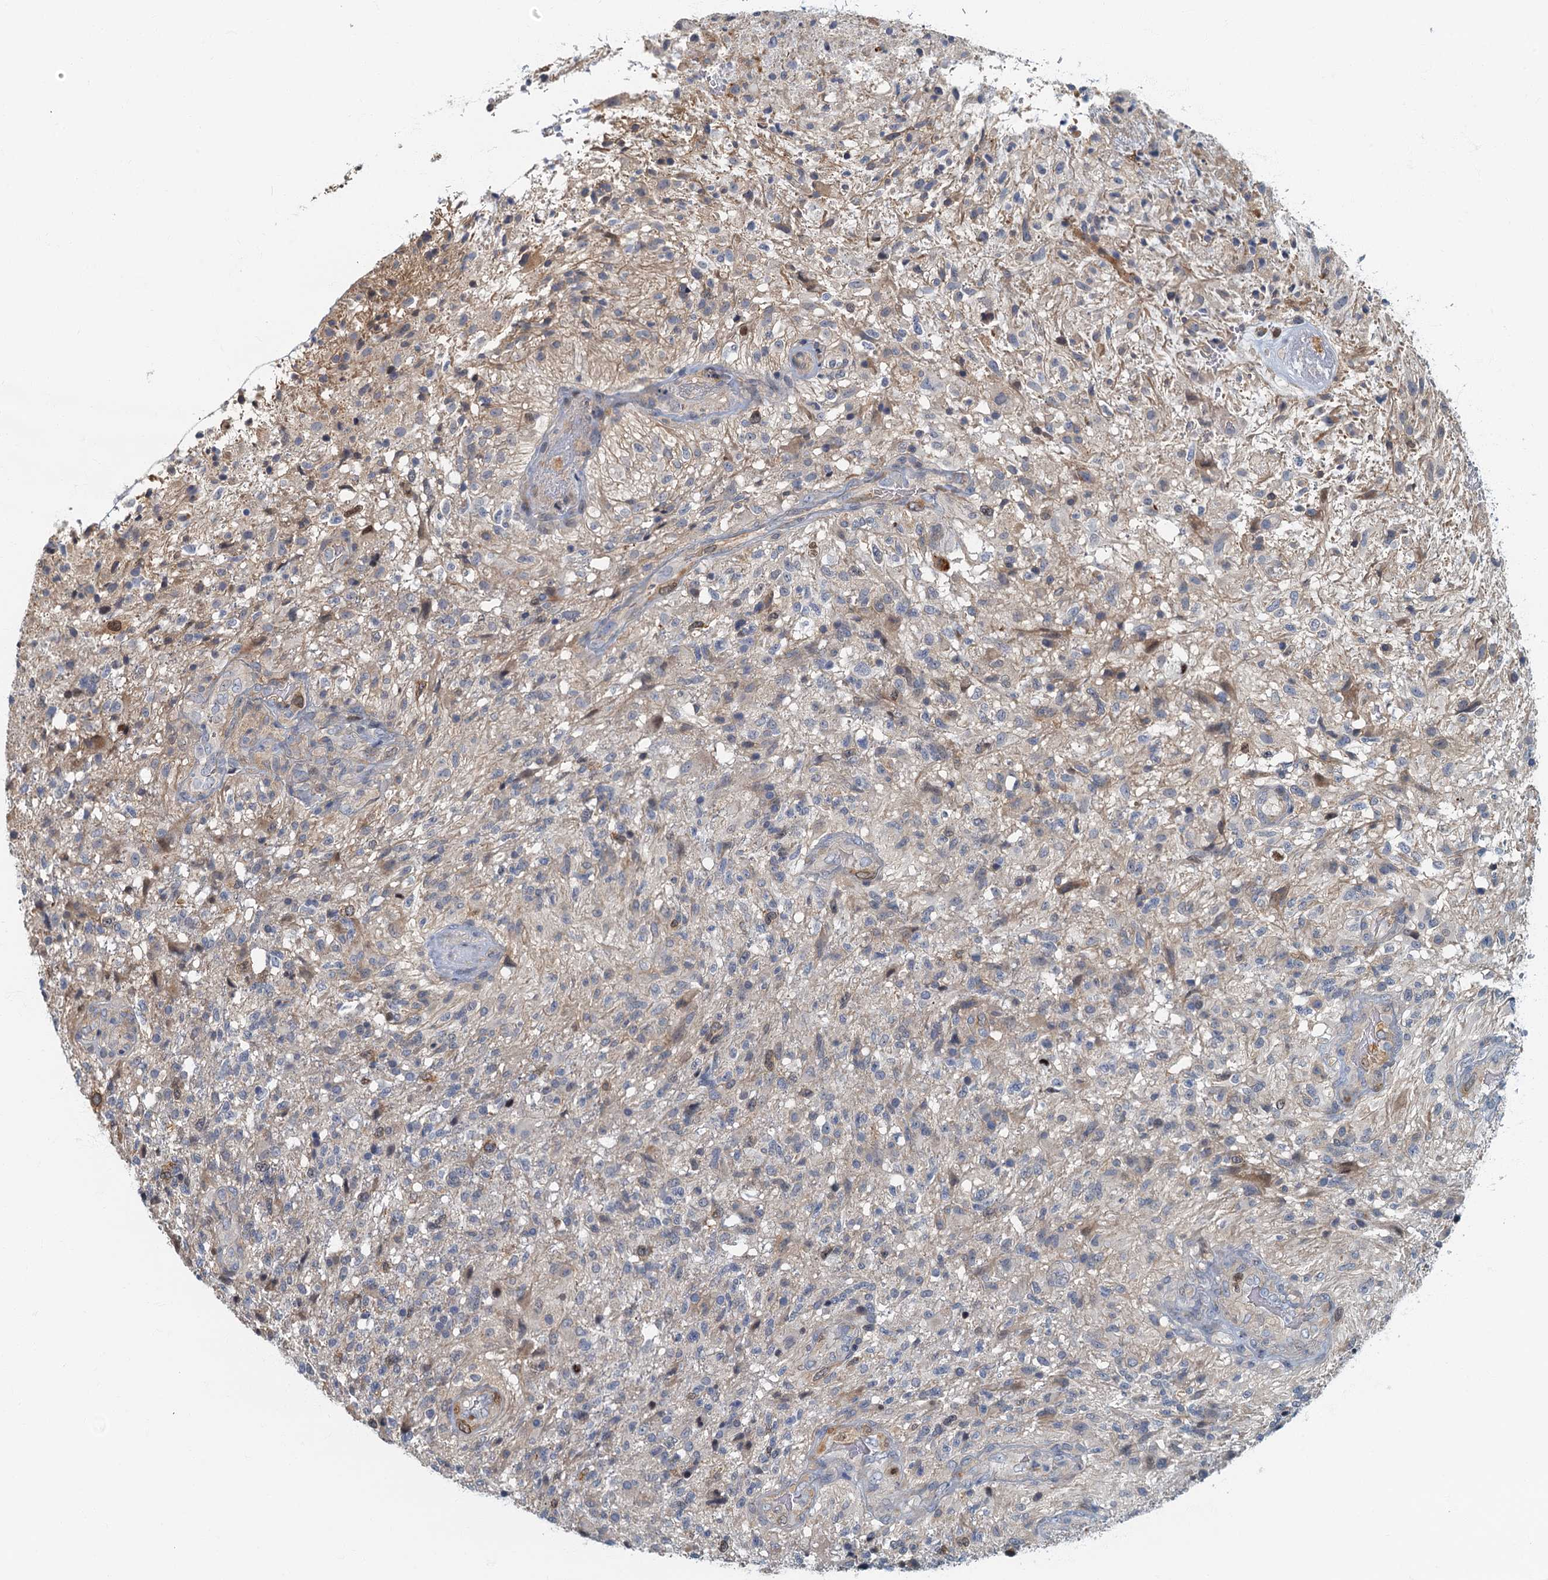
{"staining": {"intensity": "negative", "quantity": "none", "location": "none"}, "tissue": "glioma", "cell_type": "Tumor cells", "image_type": "cancer", "snomed": [{"axis": "morphology", "description": "Glioma, malignant, High grade"}, {"axis": "topography", "description": "Brain"}], "caption": "High power microscopy micrograph of an IHC photomicrograph of malignant glioma (high-grade), revealing no significant staining in tumor cells.", "gene": "CKAP2L", "patient": {"sex": "male", "age": 56}}